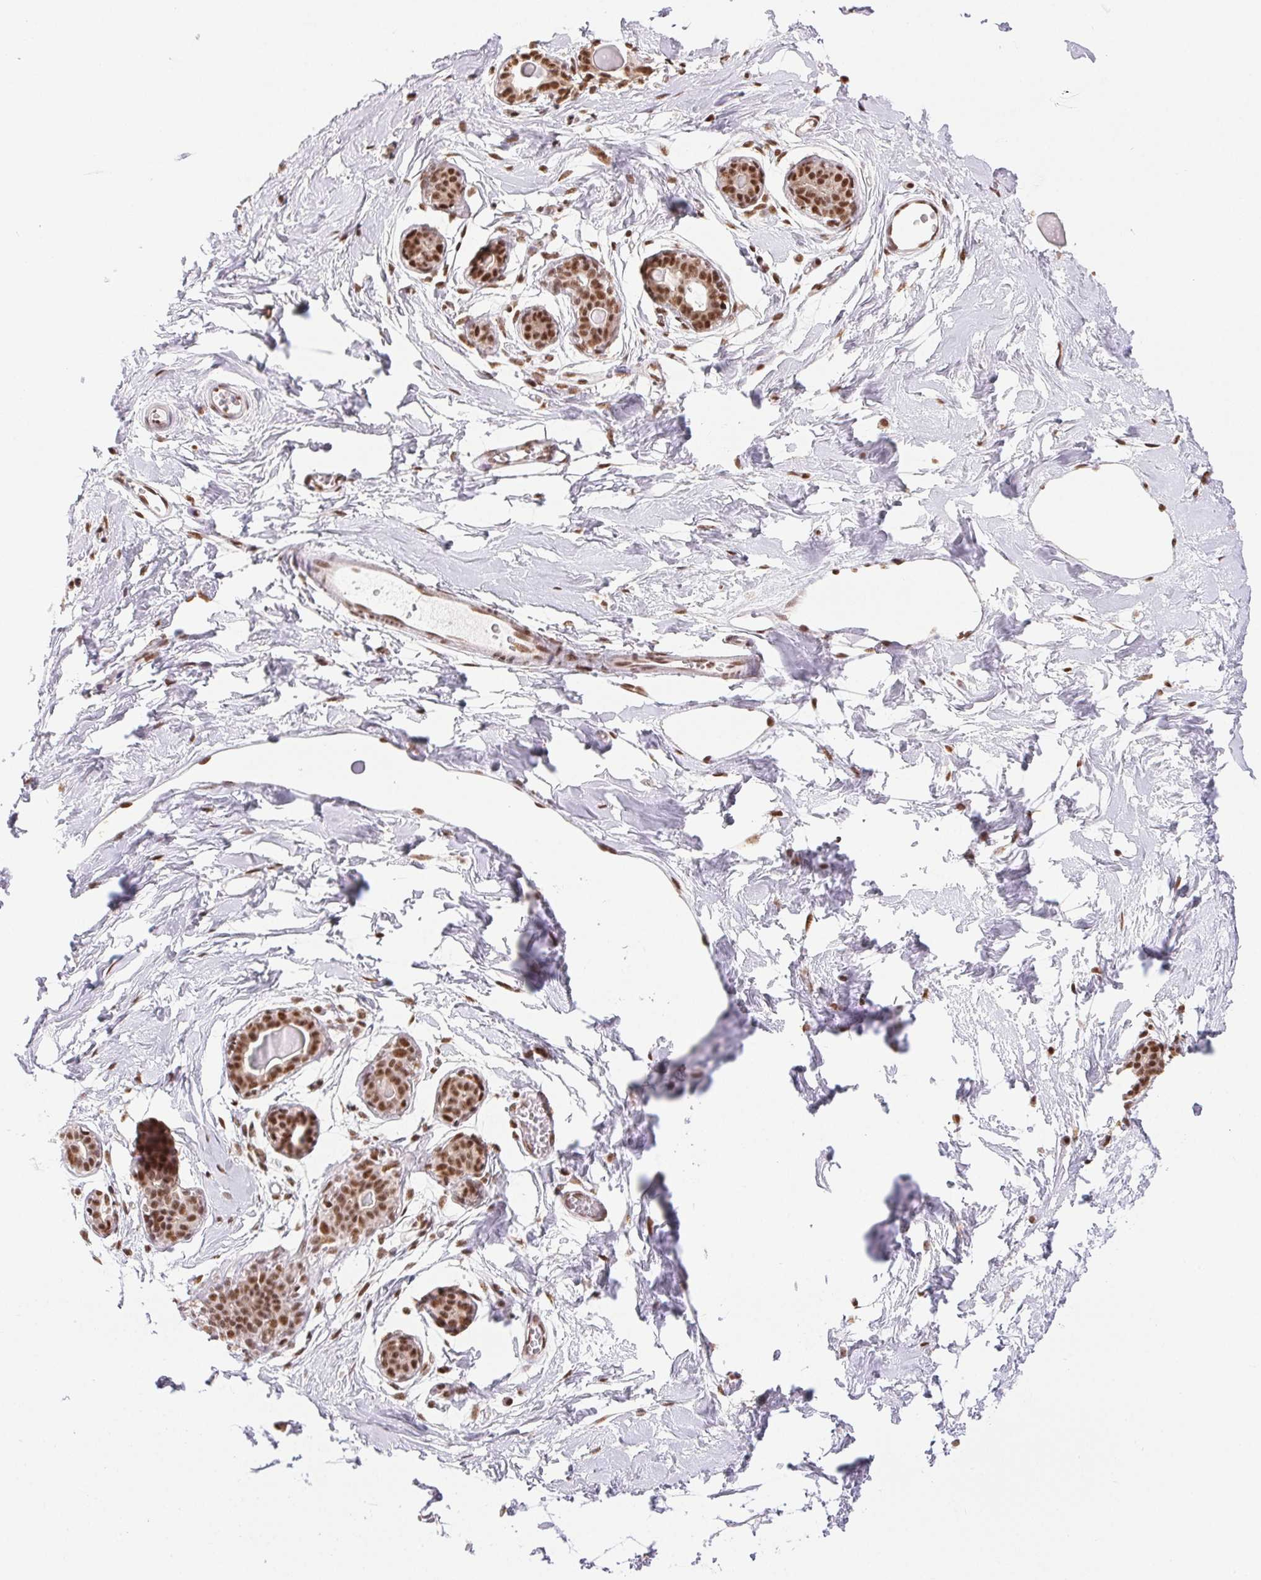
{"staining": {"intensity": "moderate", "quantity": "25%-75%", "location": "nuclear"}, "tissue": "breast", "cell_type": "Adipocytes", "image_type": "normal", "snomed": [{"axis": "morphology", "description": "Normal tissue, NOS"}, {"axis": "topography", "description": "Breast"}], "caption": "Immunohistochemistry (IHC) micrograph of normal breast: human breast stained using immunohistochemistry (IHC) reveals medium levels of moderate protein expression localized specifically in the nuclear of adipocytes, appearing as a nuclear brown color.", "gene": "IK", "patient": {"sex": "female", "age": 45}}